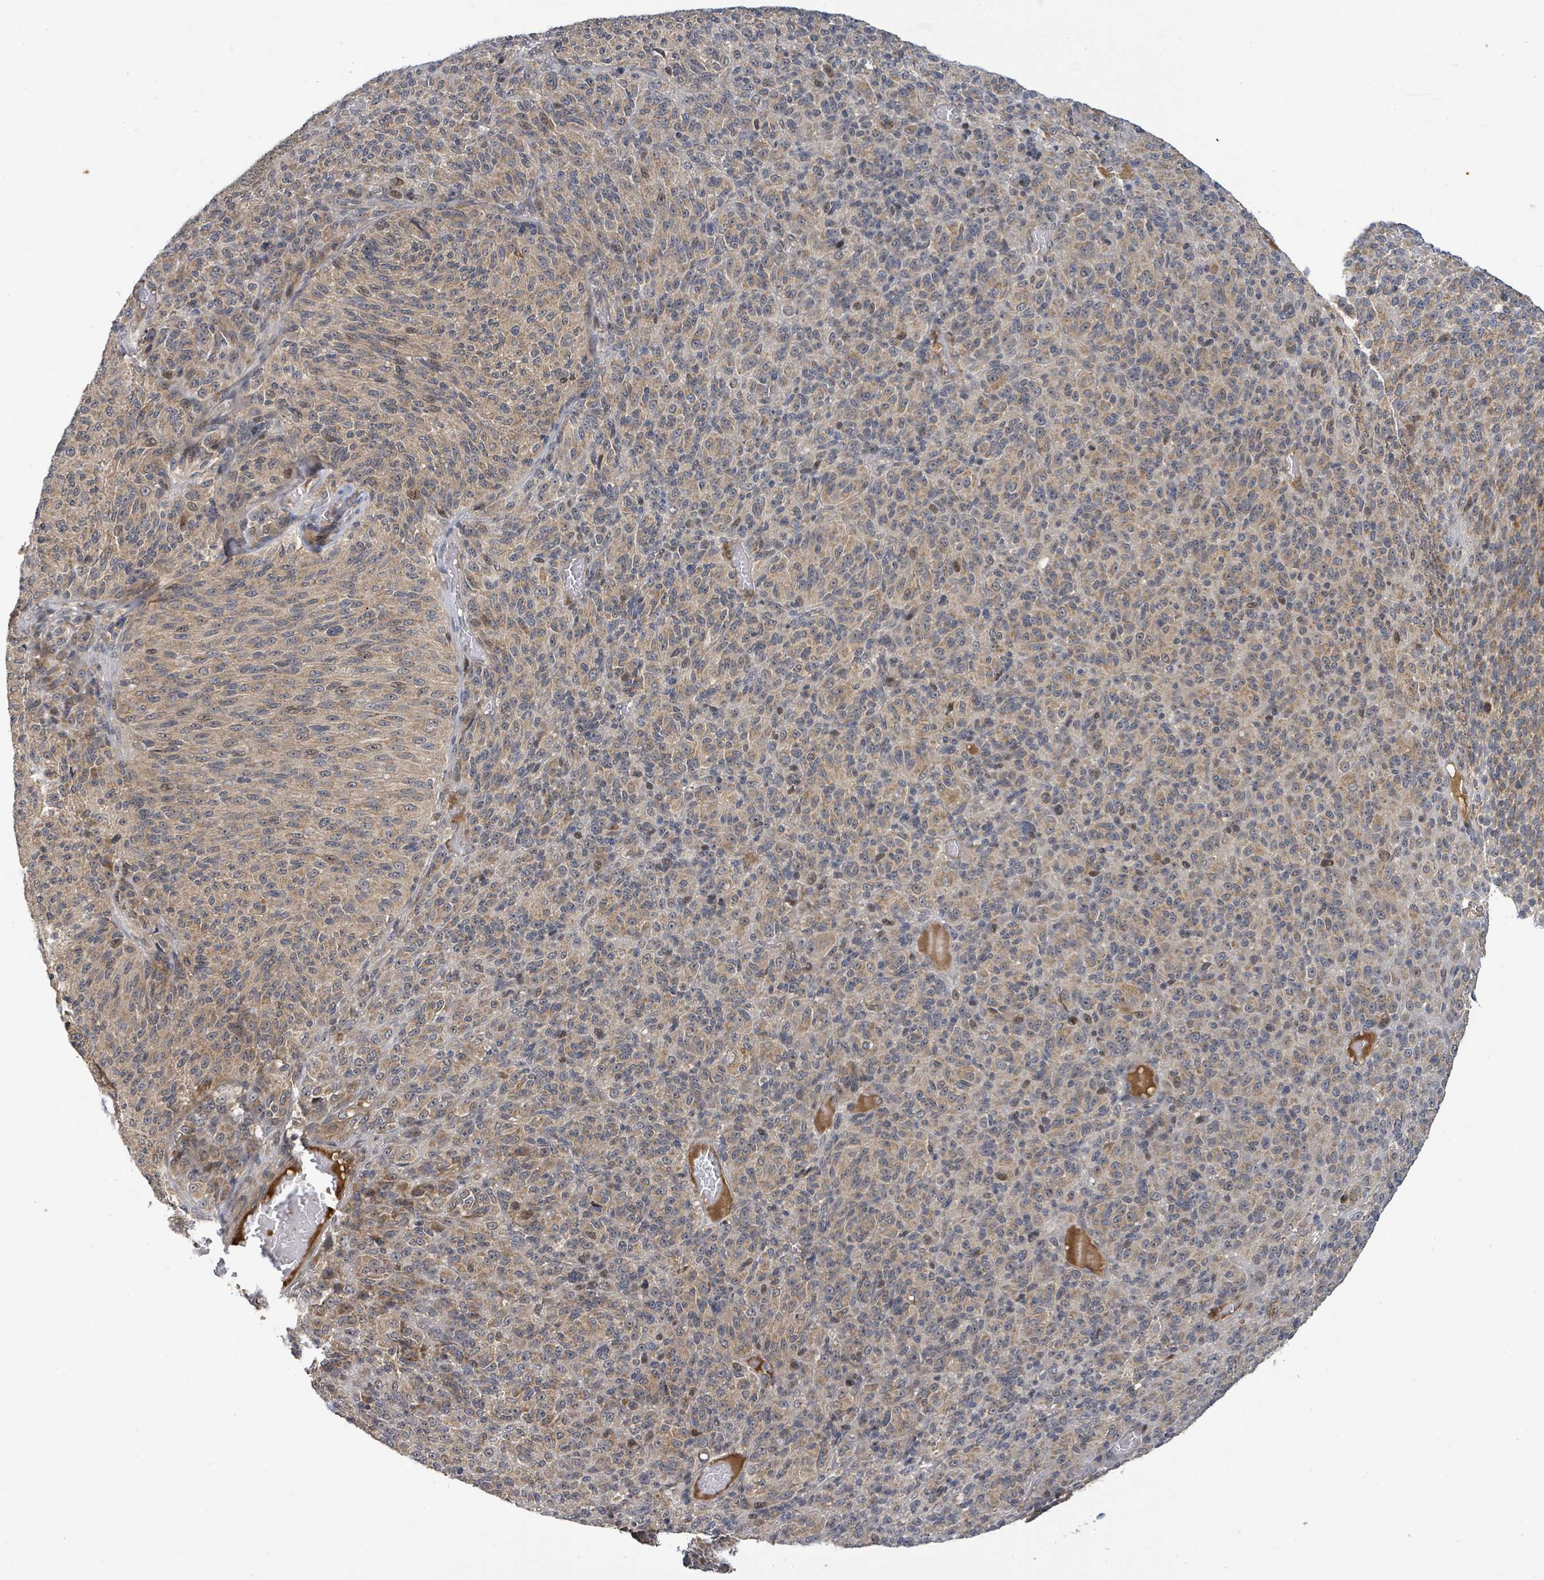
{"staining": {"intensity": "weak", "quantity": ">75%", "location": "cytoplasmic/membranous,nuclear"}, "tissue": "melanoma", "cell_type": "Tumor cells", "image_type": "cancer", "snomed": [{"axis": "morphology", "description": "Malignant melanoma, Metastatic site"}, {"axis": "topography", "description": "Brain"}], "caption": "The image exhibits a brown stain indicating the presence of a protein in the cytoplasmic/membranous and nuclear of tumor cells in malignant melanoma (metastatic site).", "gene": "ITGA11", "patient": {"sex": "female", "age": 56}}